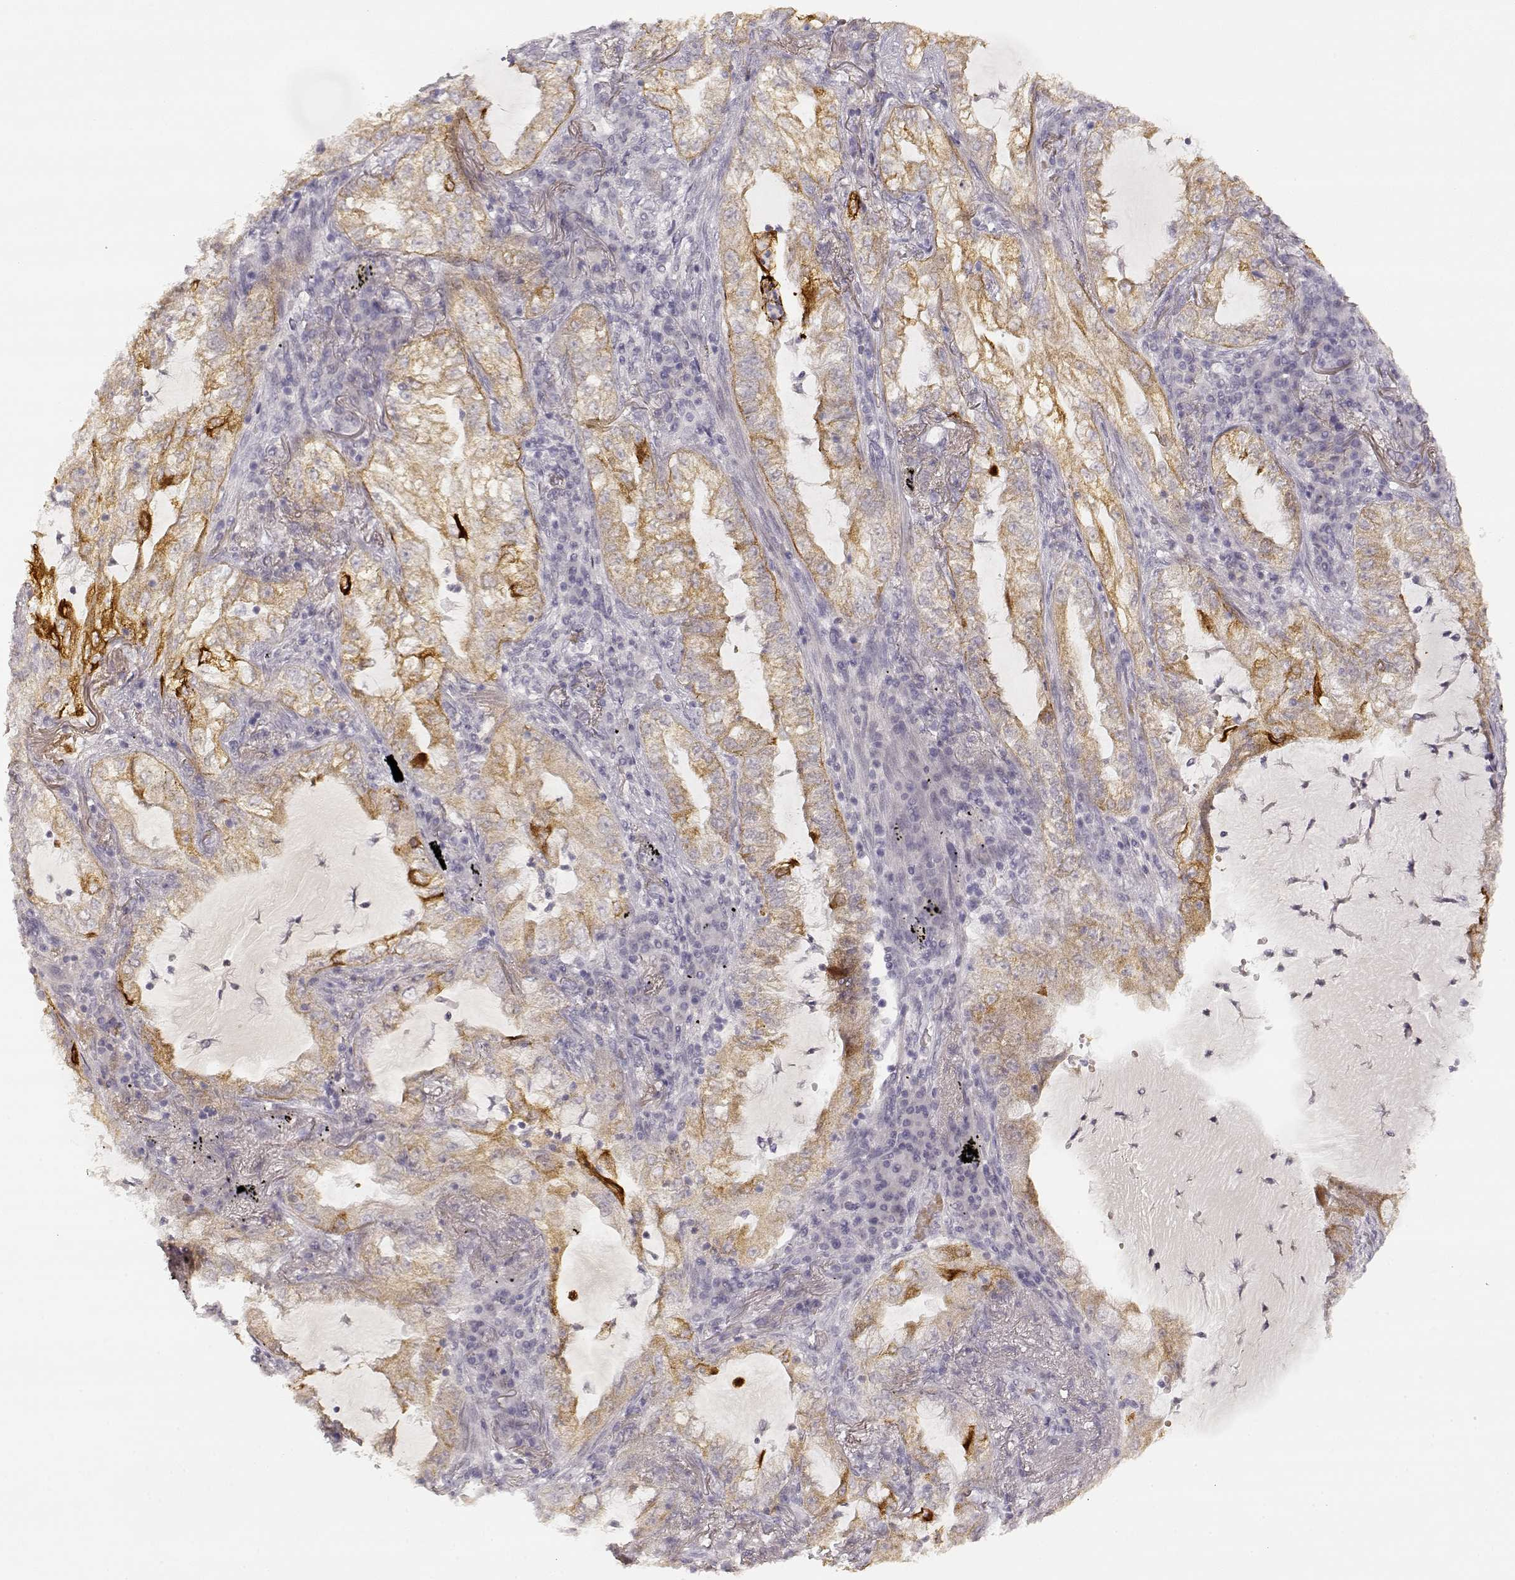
{"staining": {"intensity": "weak", "quantity": ">75%", "location": "cytoplasmic/membranous"}, "tissue": "lung cancer", "cell_type": "Tumor cells", "image_type": "cancer", "snomed": [{"axis": "morphology", "description": "Adenocarcinoma, NOS"}, {"axis": "topography", "description": "Lung"}], "caption": "IHC (DAB (3,3'-diaminobenzidine)) staining of human lung adenocarcinoma exhibits weak cytoplasmic/membranous protein expression in about >75% of tumor cells. The staining was performed using DAB (3,3'-diaminobenzidine), with brown indicating positive protein expression. Nuclei are stained blue with hematoxylin.", "gene": "LAMC2", "patient": {"sex": "female", "age": 73}}